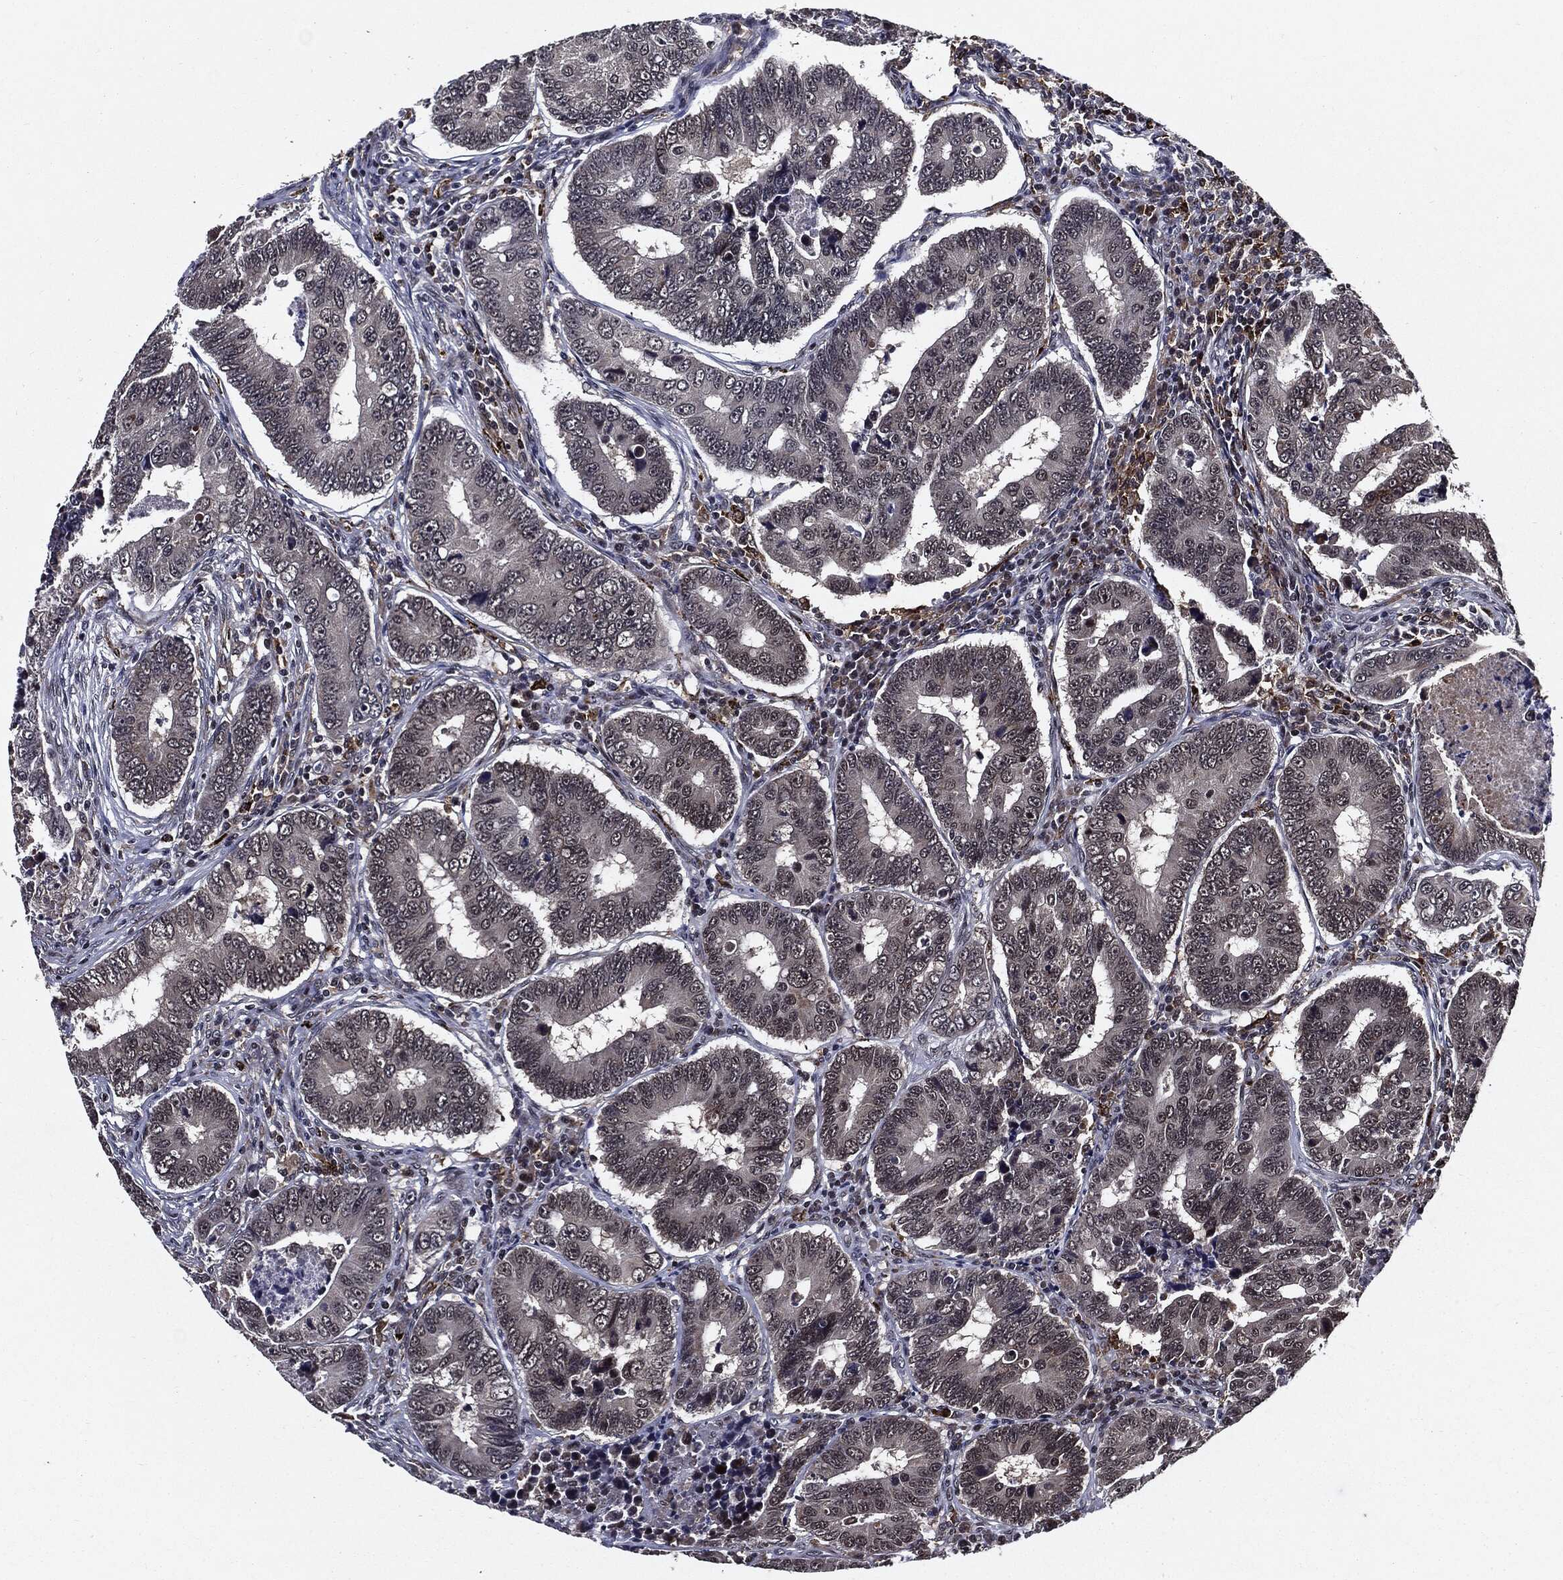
{"staining": {"intensity": "negative", "quantity": "none", "location": "none"}, "tissue": "colorectal cancer", "cell_type": "Tumor cells", "image_type": "cancer", "snomed": [{"axis": "morphology", "description": "Adenocarcinoma, NOS"}, {"axis": "topography", "description": "Colon"}], "caption": "This photomicrograph is of adenocarcinoma (colorectal) stained with IHC to label a protein in brown with the nuclei are counter-stained blue. There is no expression in tumor cells.", "gene": "SUGT1", "patient": {"sex": "female", "age": 72}}